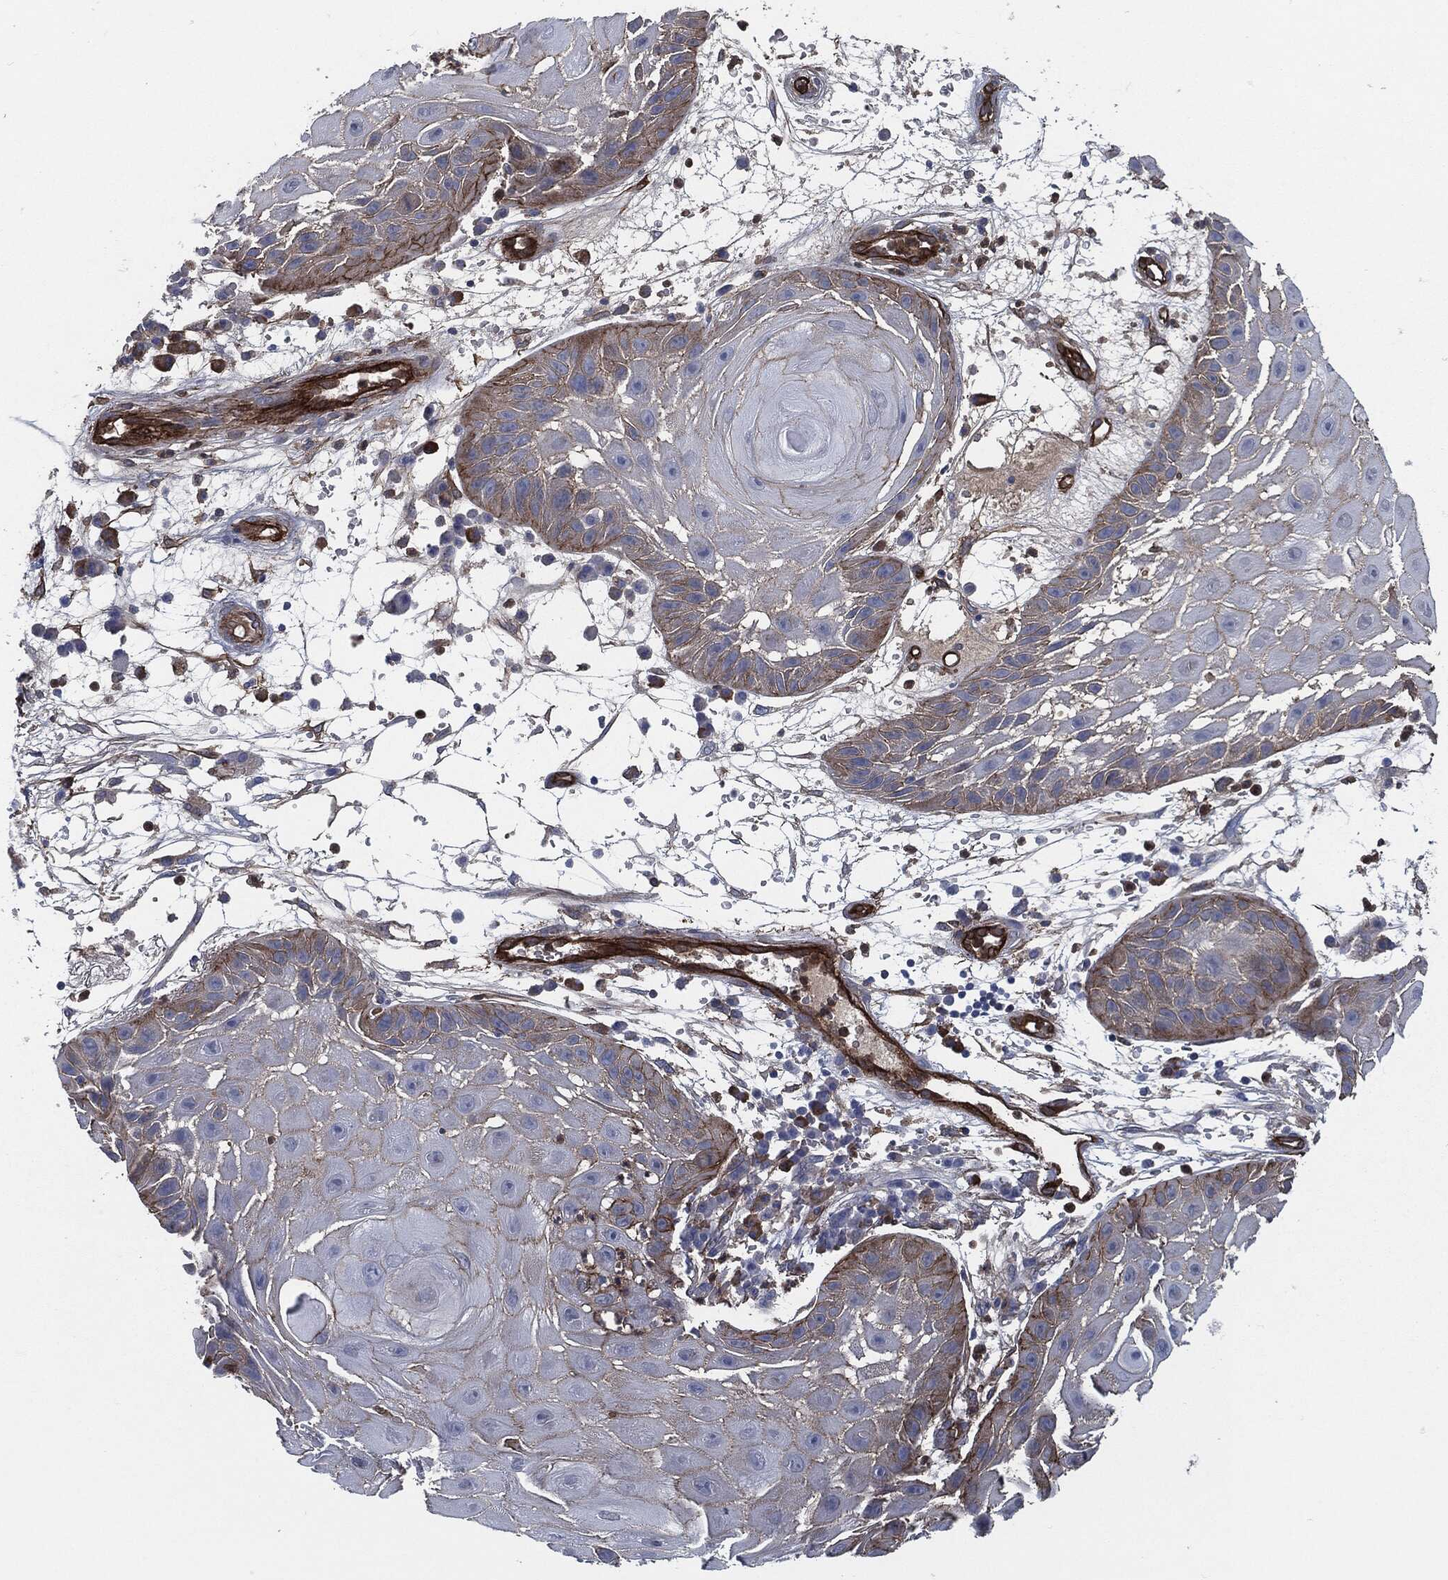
{"staining": {"intensity": "strong", "quantity": "<25%", "location": "cytoplasmic/membranous"}, "tissue": "skin cancer", "cell_type": "Tumor cells", "image_type": "cancer", "snomed": [{"axis": "morphology", "description": "Normal tissue, NOS"}, {"axis": "morphology", "description": "Squamous cell carcinoma, NOS"}, {"axis": "topography", "description": "Skin"}], "caption": "Immunohistochemistry of human skin cancer (squamous cell carcinoma) displays medium levels of strong cytoplasmic/membranous positivity in about <25% of tumor cells. (DAB (3,3'-diaminobenzidine) IHC with brightfield microscopy, high magnification).", "gene": "SVIL", "patient": {"sex": "male", "age": 79}}